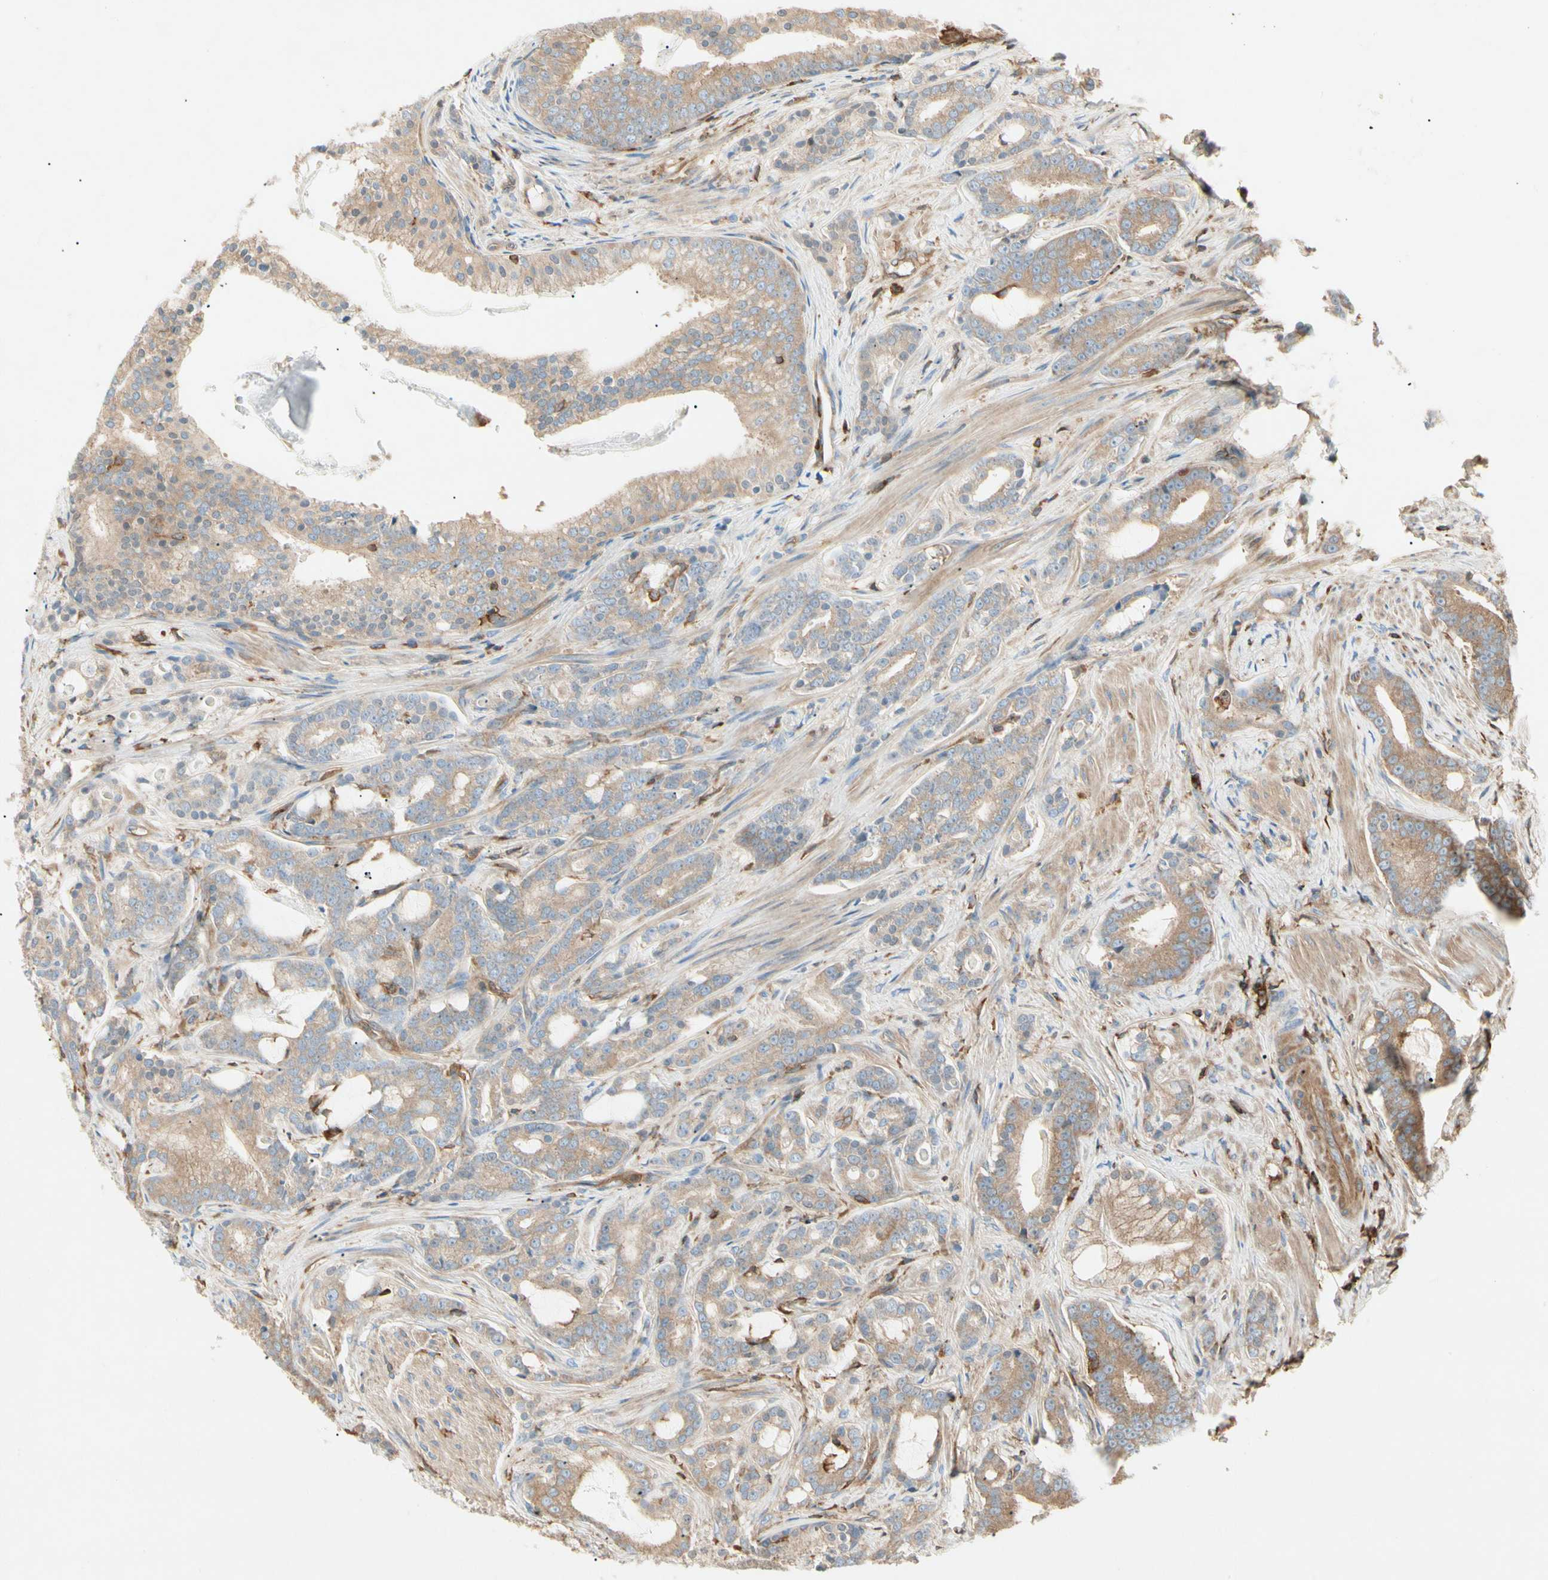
{"staining": {"intensity": "weak", "quantity": ">75%", "location": "cytoplasmic/membranous"}, "tissue": "prostate cancer", "cell_type": "Tumor cells", "image_type": "cancer", "snomed": [{"axis": "morphology", "description": "Adenocarcinoma, Low grade"}, {"axis": "topography", "description": "Prostate"}], "caption": "Immunohistochemistry histopathology image of human prostate cancer stained for a protein (brown), which demonstrates low levels of weak cytoplasmic/membranous expression in approximately >75% of tumor cells.", "gene": "ARPC2", "patient": {"sex": "male", "age": 58}}